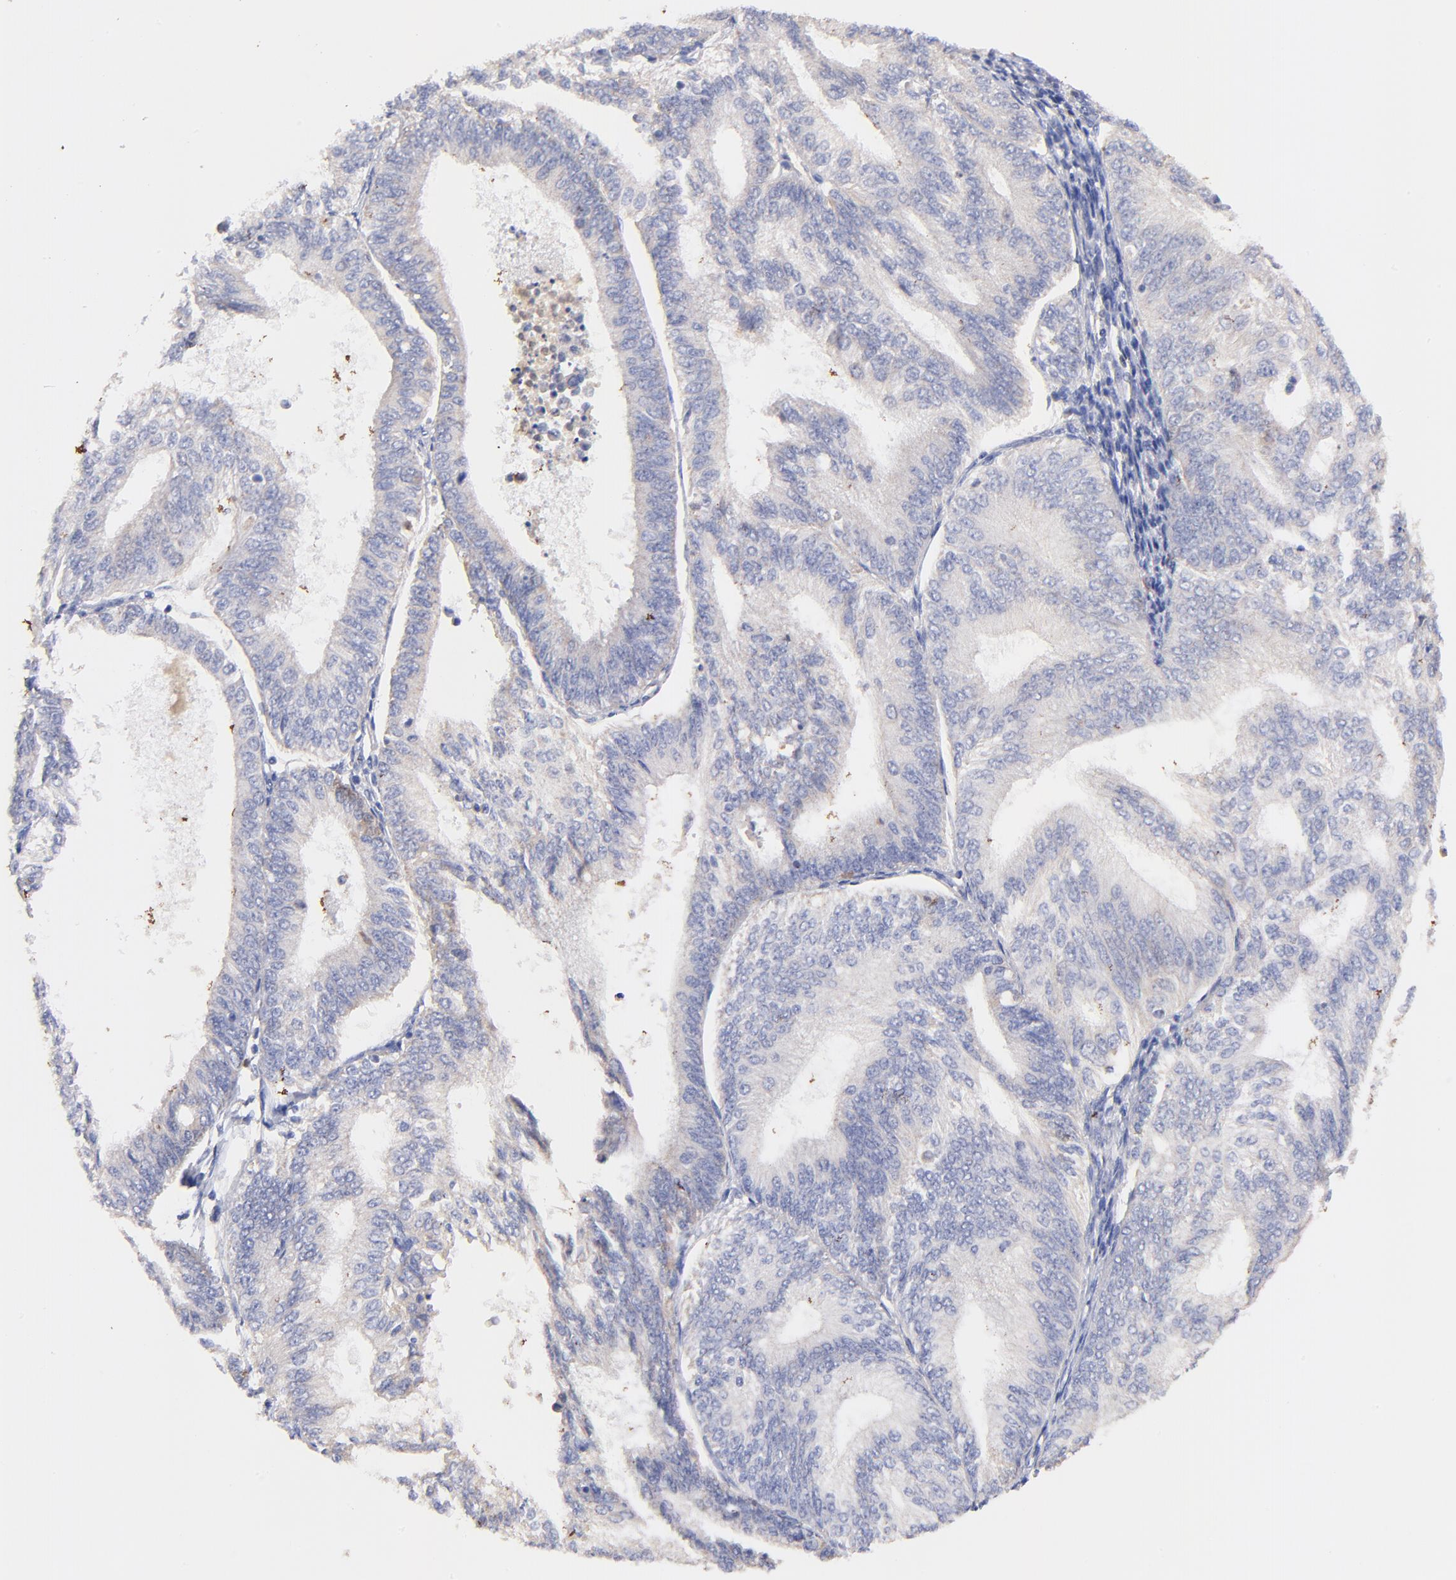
{"staining": {"intensity": "negative", "quantity": "none", "location": "none"}, "tissue": "endometrial cancer", "cell_type": "Tumor cells", "image_type": "cancer", "snomed": [{"axis": "morphology", "description": "Adenocarcinoma, NOS"}, {"axis": "topography", "description": "Endometrium"}], "caption": "Tumor cells show no significant protein expression in adenocarcinoma (endometrial).", "gene": "IGLV7-43", "patient": {"sex": "female", "age": 55}}